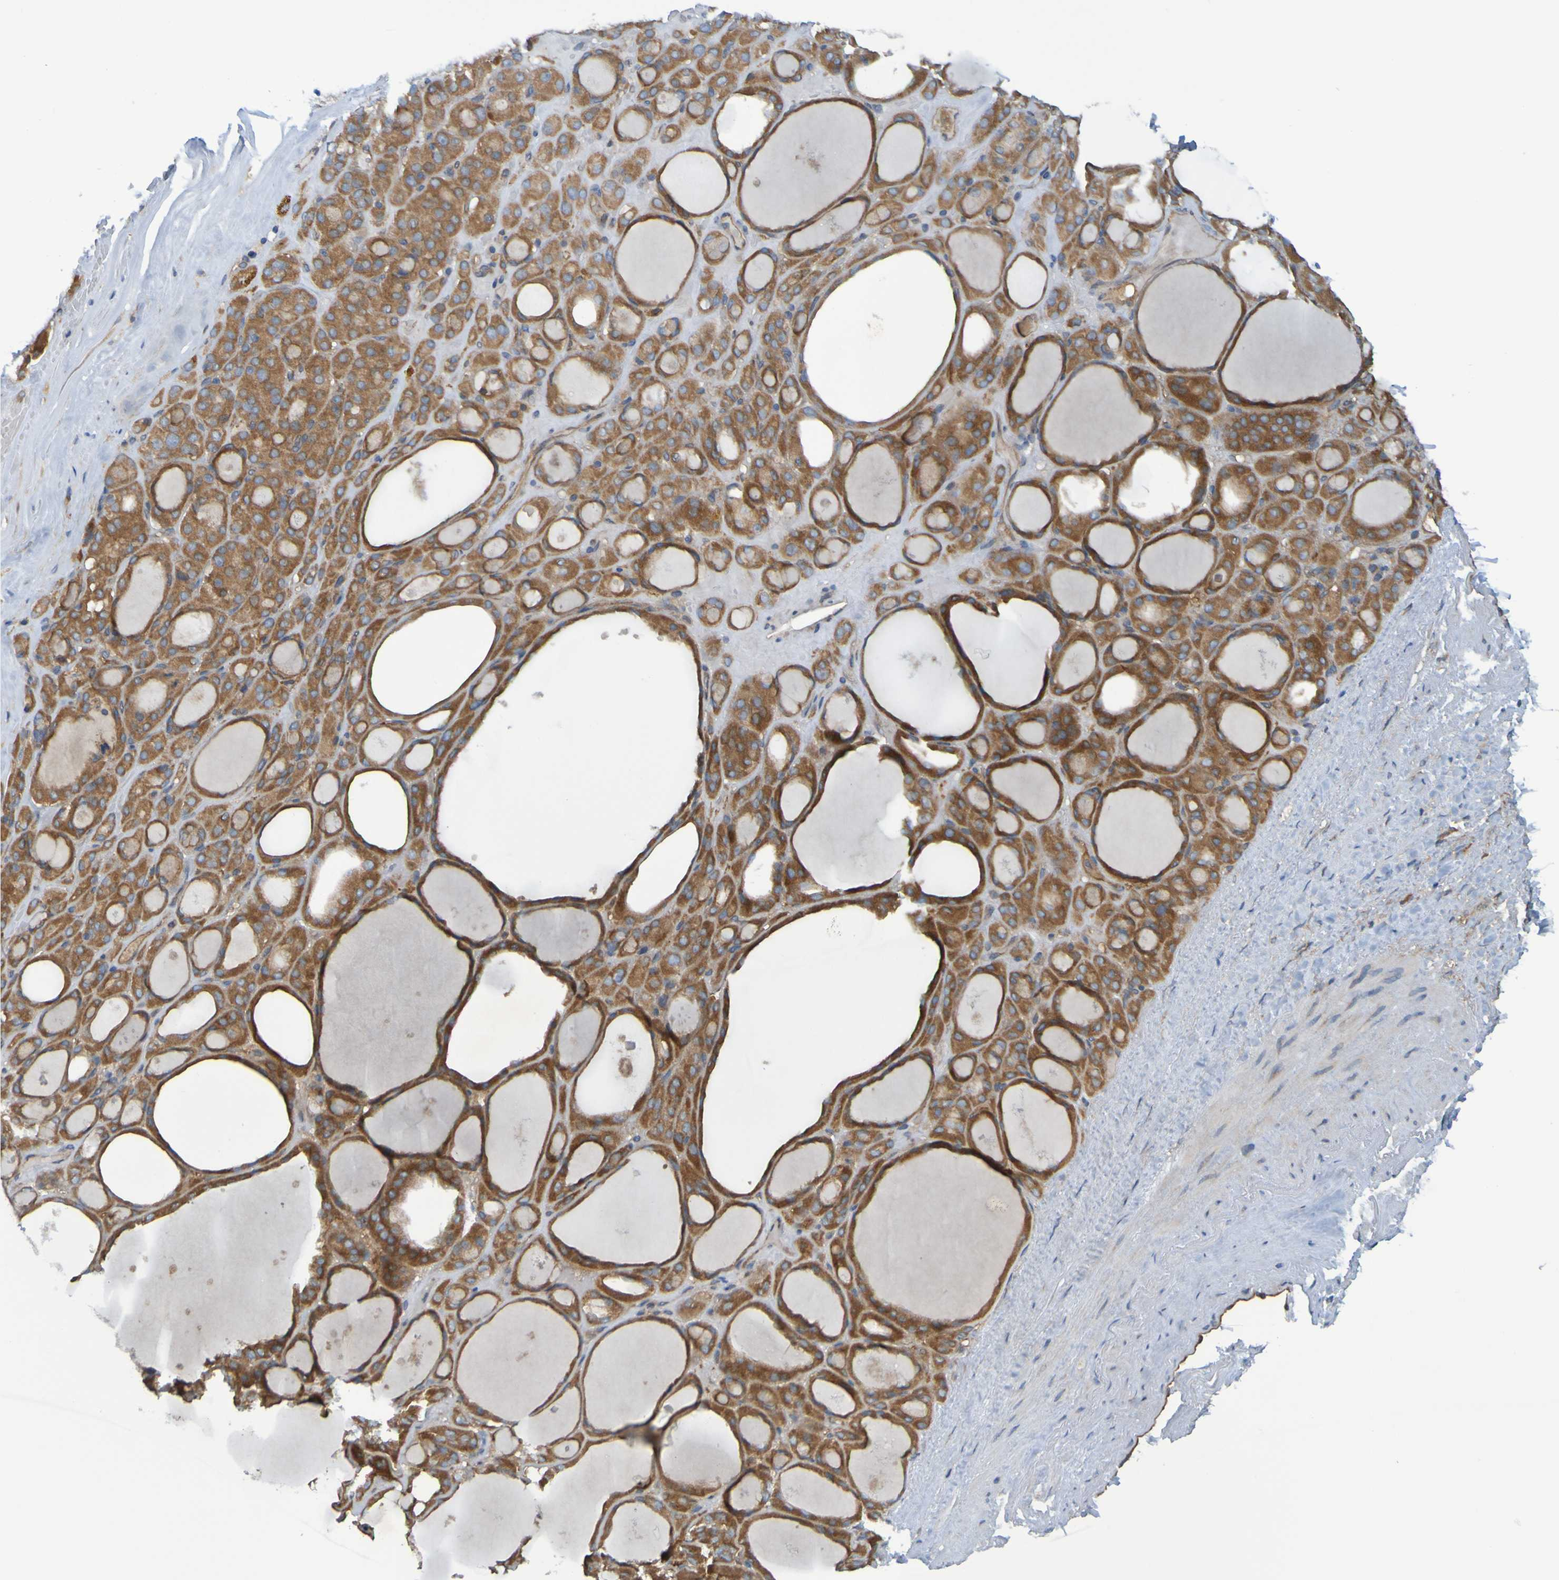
{"staining": {"intensity": "moderate", "quantity": ">75%", "location": "cytoplasmic/membranous"}, "tissue": "thyroid gland", "cell_type": "Glandular cells", "image_type": "normal", "snomed": [{"axis": "morphology", "description": "Normal tissue, NOS"}, {"axis": "morphology", "description": "Carcinoma, NOS"}, {"axis": "topography", "description": "Thyroid gland"}], "caption": "Protein staining by immunohistochemistry (IHC) shows moderate cytoplasmic/membranous expression in approximately >75% of glandular cells in unremarkable thyroid gland. The protein of interest is shown in brown color, while the nuclei are stained blue.", "gene": "DNAJC4", "patient": {"sex": "female", "age": 86}}